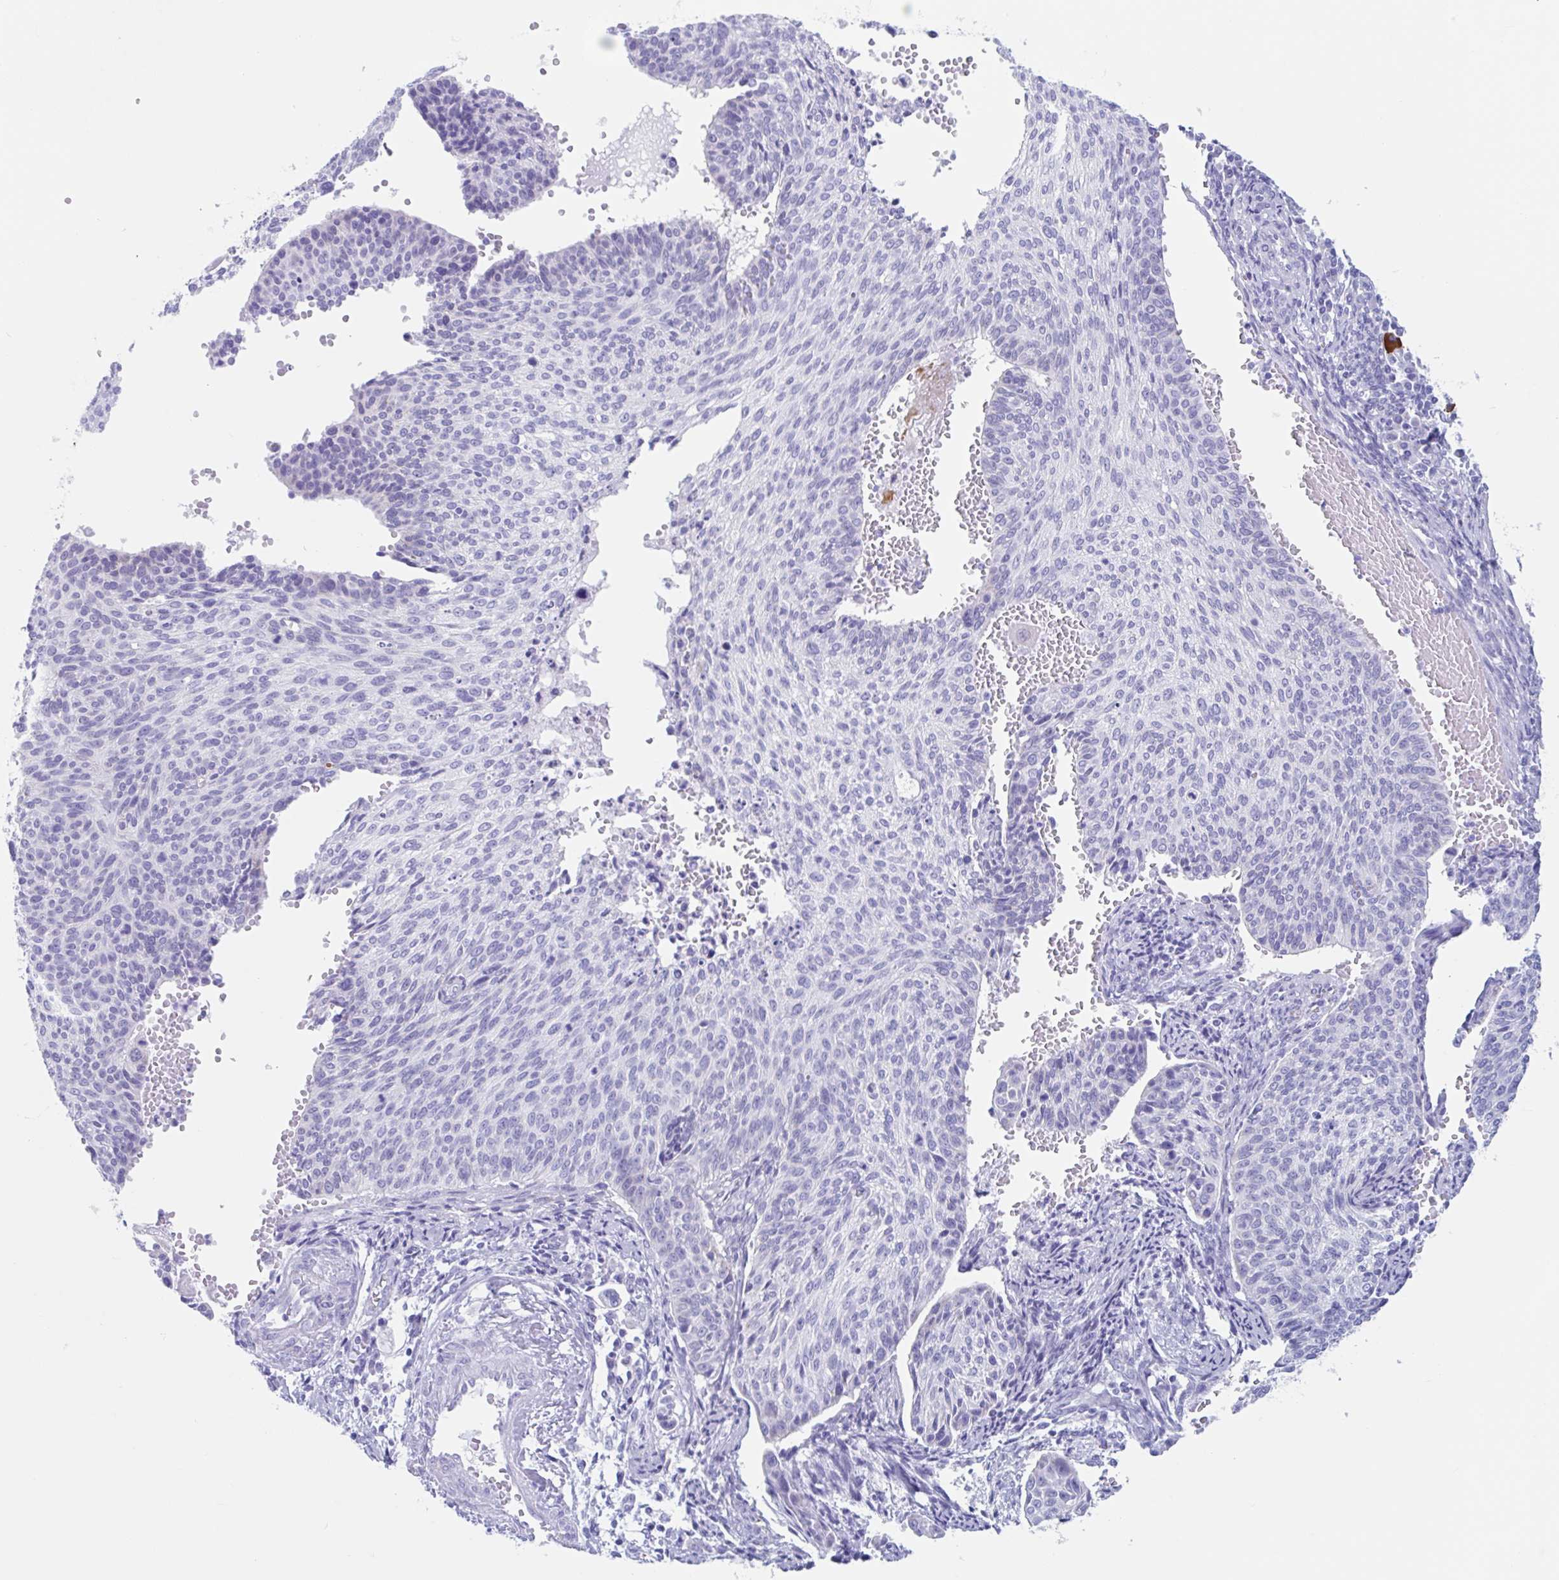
{"staining": {"intensity": "negative", "quantity": "none", "location": "none"}, "tissue": "cervical cancer", "cell_type": "Tumor cells", "image_type": "cancer", "snomed": [{"axis": "morphology", "description": "Squamous cell carcinoma, NOS"}, {"axis": "topography", "description": "Cervix"}], "caption": "This is an IHC photomicrograph of cervical squamous cell carcinoma. There is no staining in tumor cells.", "gene": "CPTP", "patient": {"sex": "female", "age": 70}}